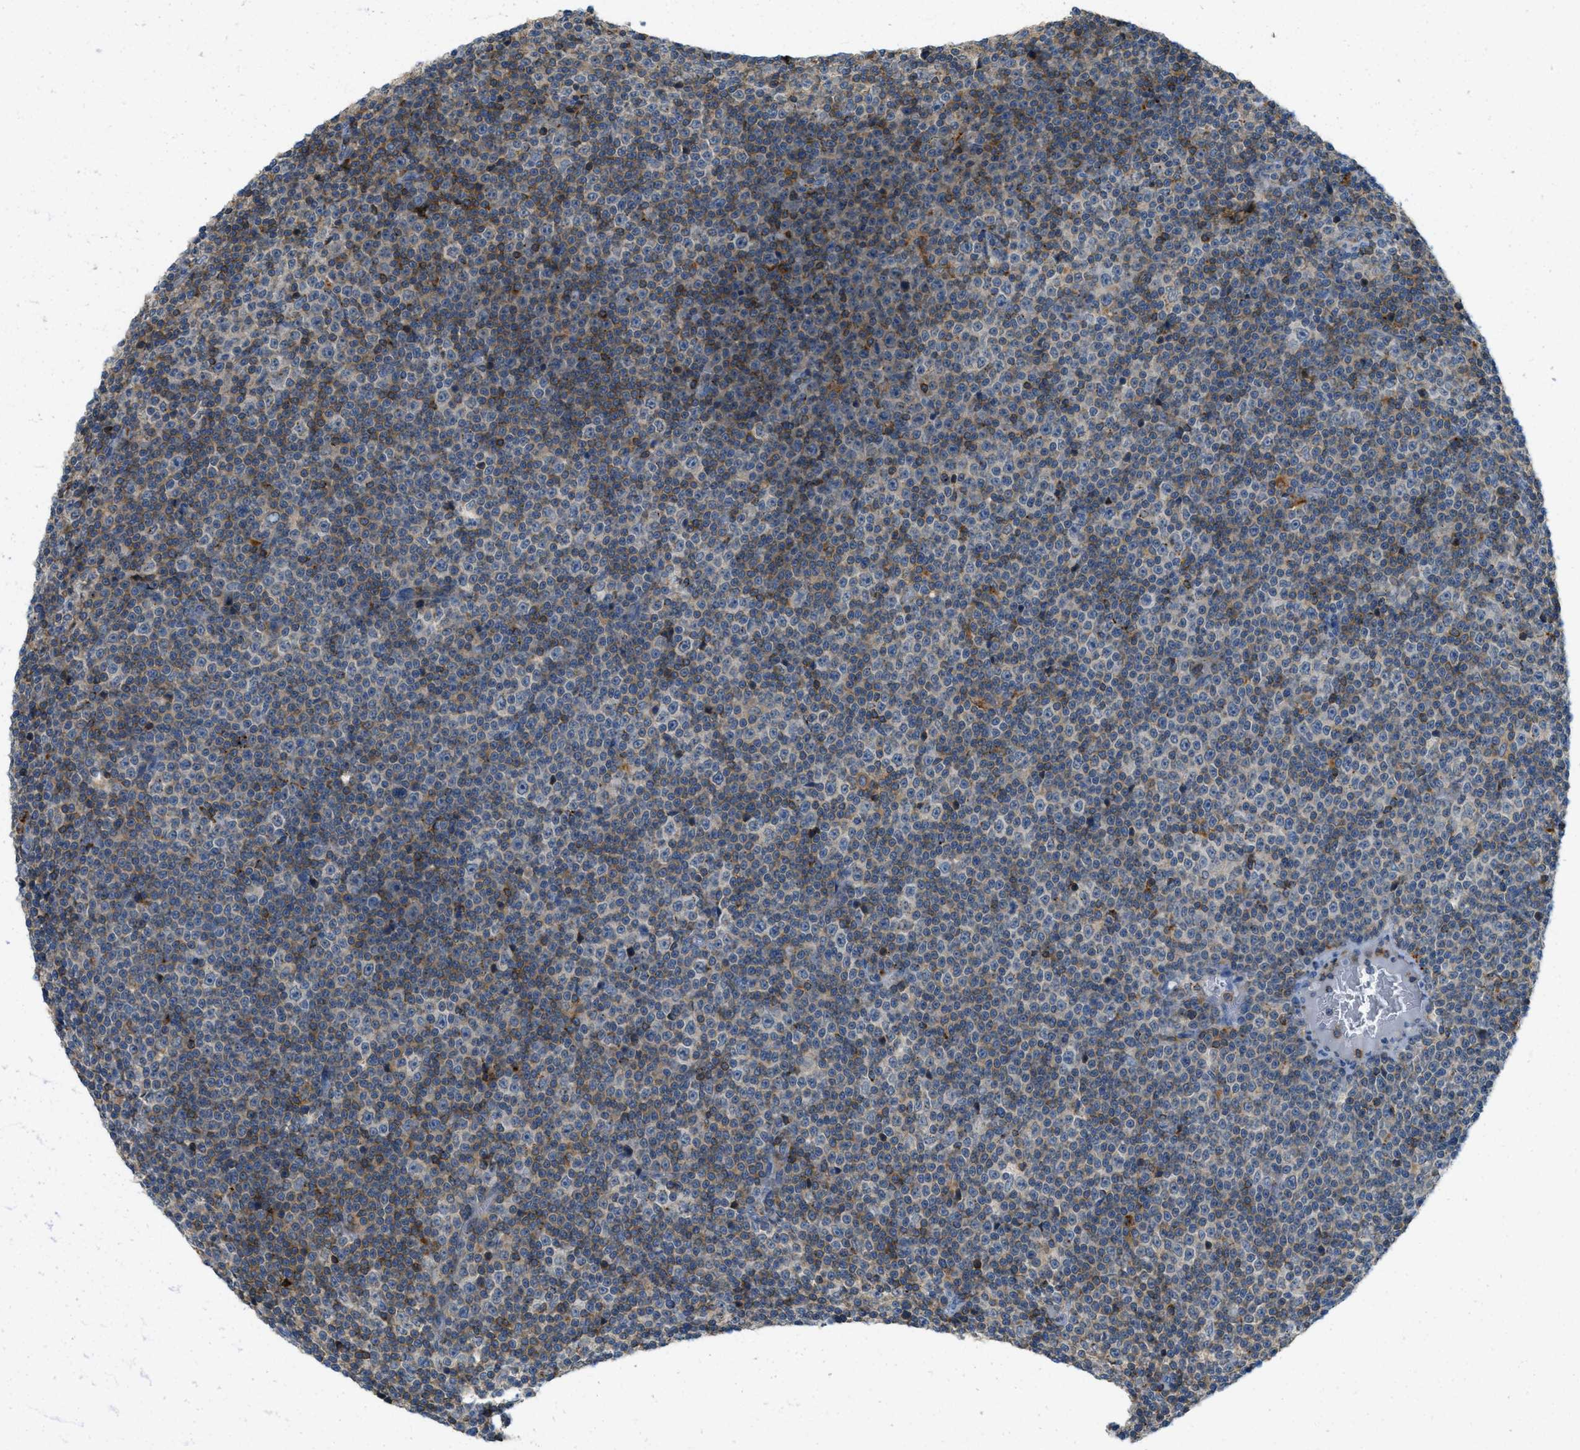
{"staining": {"intensity": "negative", "quantity": "none", "location": "none"}, "tissue": "lymphoma", "cell_type": "Tumor cells", "image_type": "cancer", "snomed": [{"axis": "morphology", "description": "Malignant lymphoma, non-Hodgkin's type, Low grade"}, {"axis": "topography", "description": "Lymph node"}], "caption": "The IHC image has no significant positivity in tumor cells of lymphoma tissue.", "gene": "PLBD2", "patient": {"sex": "female", "age": 67}}